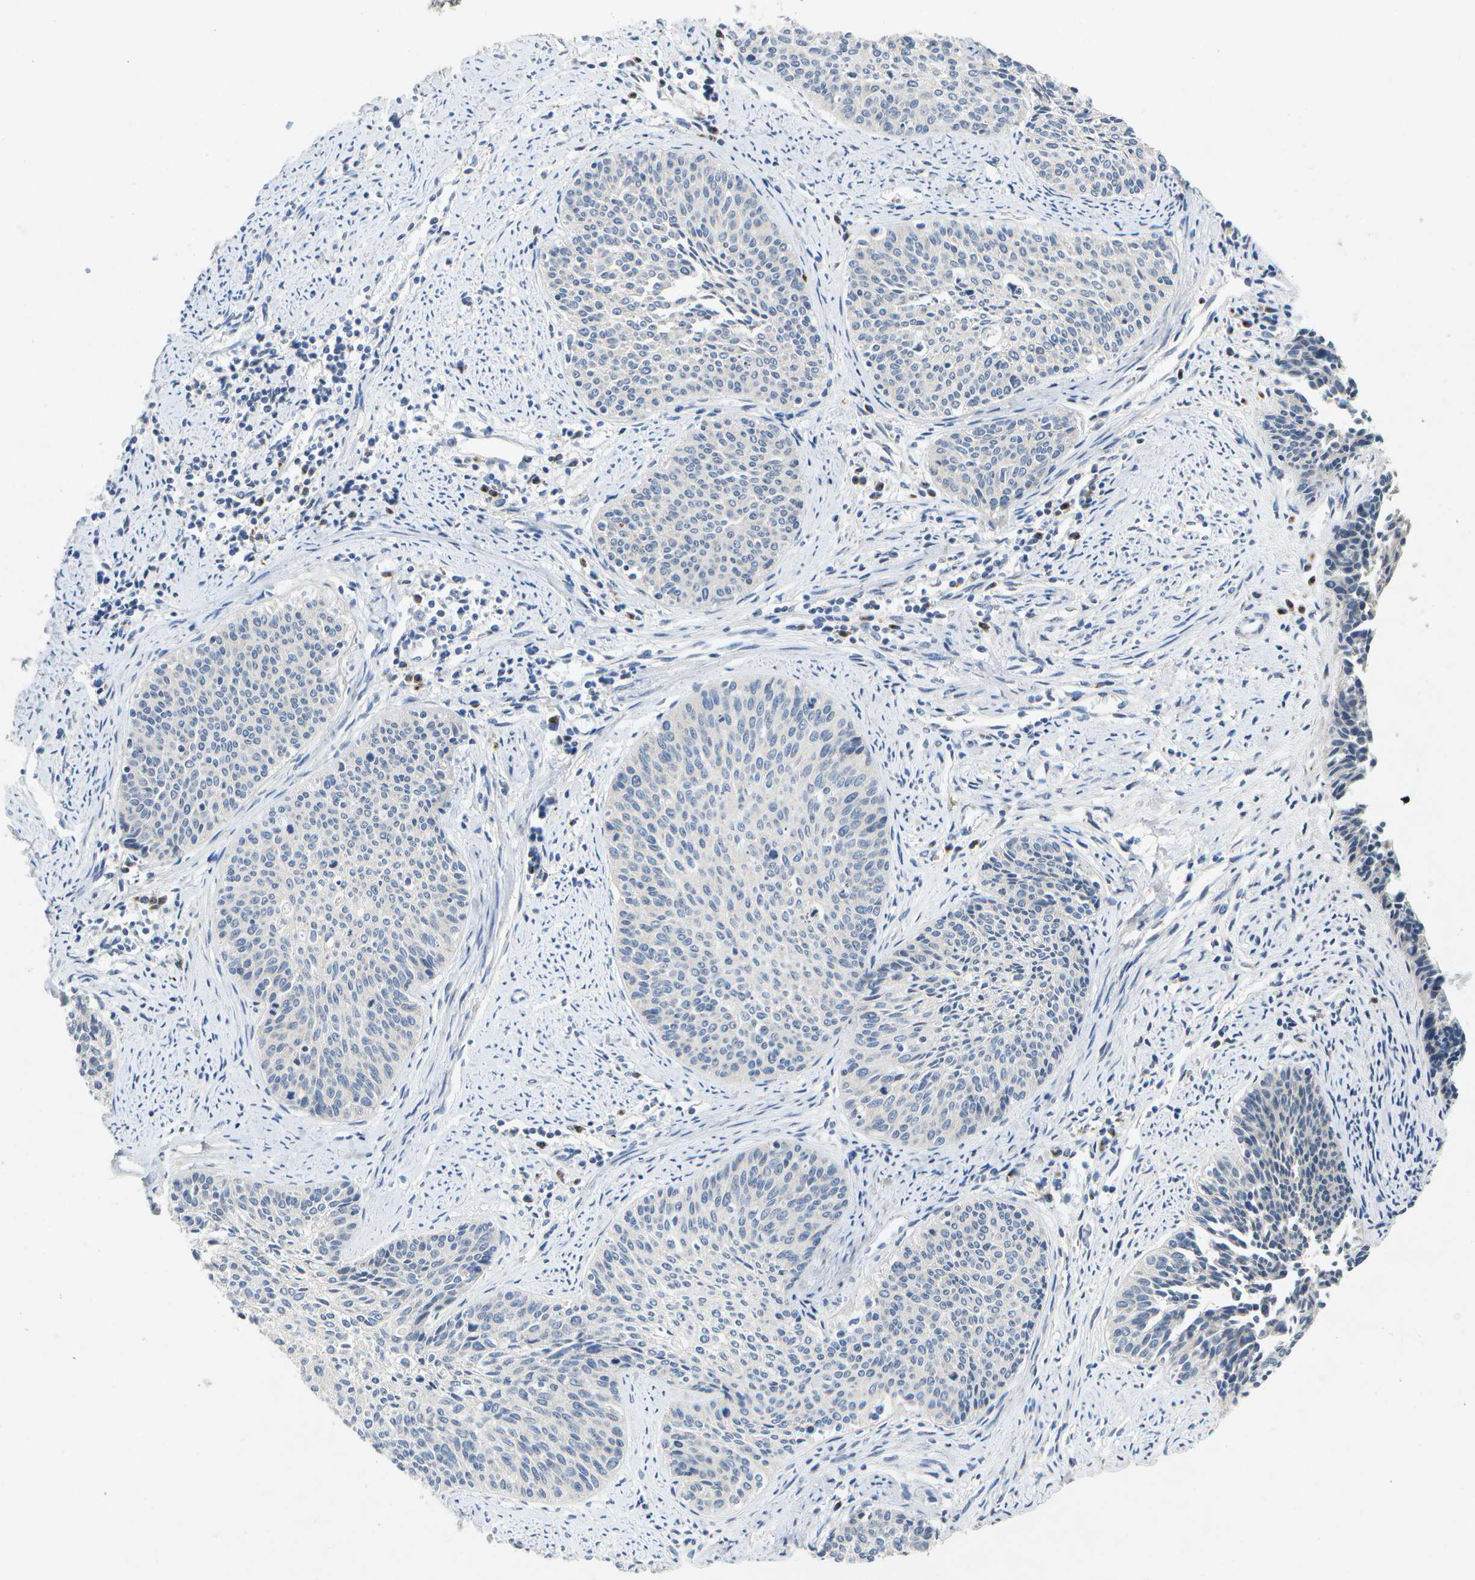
{"staining": {"intensity": "negative", "quantity": "none", "location": "none"}, "tissue": "cervical cancer", "cell_type": "Tumor cells", "image_type": "cancer", "snomed": [{"axis": "morphology", "description": "Squamous cell carcinoma, NOS"}, {"axis": "topography", "description": "Cervix"}], "caption": "Squamous cell carcinoma (cervical) was stained to show a protein in brown. There is no significant expression in tumor cells. (DAB (3,3'-diaminobenzidine) immunohistochemistry (IHC), high magnification).", "gene": "KDELR1", "patient": {"sex": "female", "age": 55}}